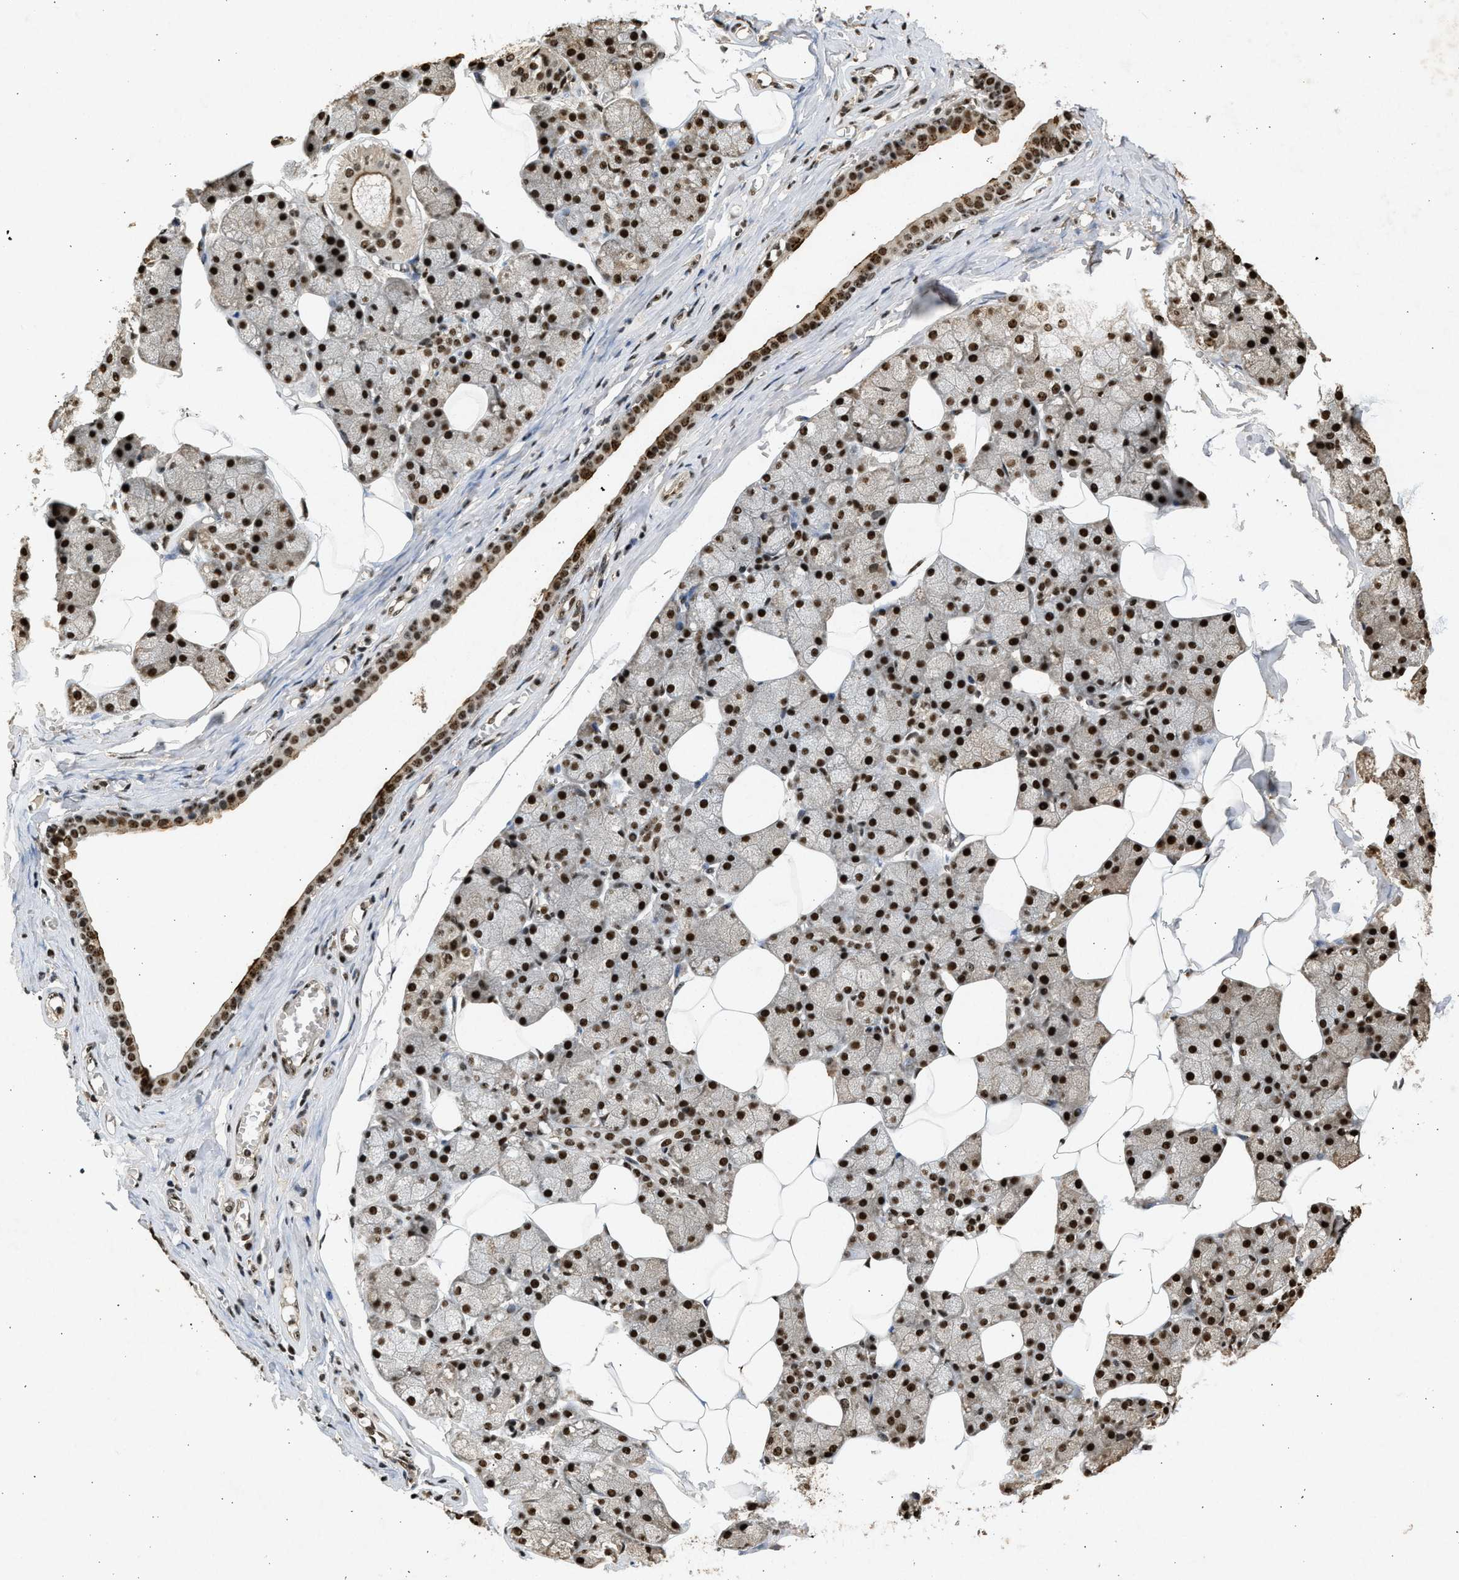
{"staining": {"intensity": "strong", "quantity": ">75%", "location": "cytoplasmic/membranous,nuclear"}, "tissue": "salivary gland", "cell_type": "Glandular cells", "image_type": "normal", "snomed": [{"axis": "morphology", "description": "Normal tissue, NOS"}, {"axis": "topography", "description": "Salivary gland"}], "caption": "Immunohistochemistry (IHC) image of unremarkable salivary gland stained for a protein (brown), which demonstrates high levels of strong cytoplasmic/membranous,nuclear staining in approximately >75% of glandular cells.", "gene": "TFDP2", "patient": {"sex": "male", "age": 62}}